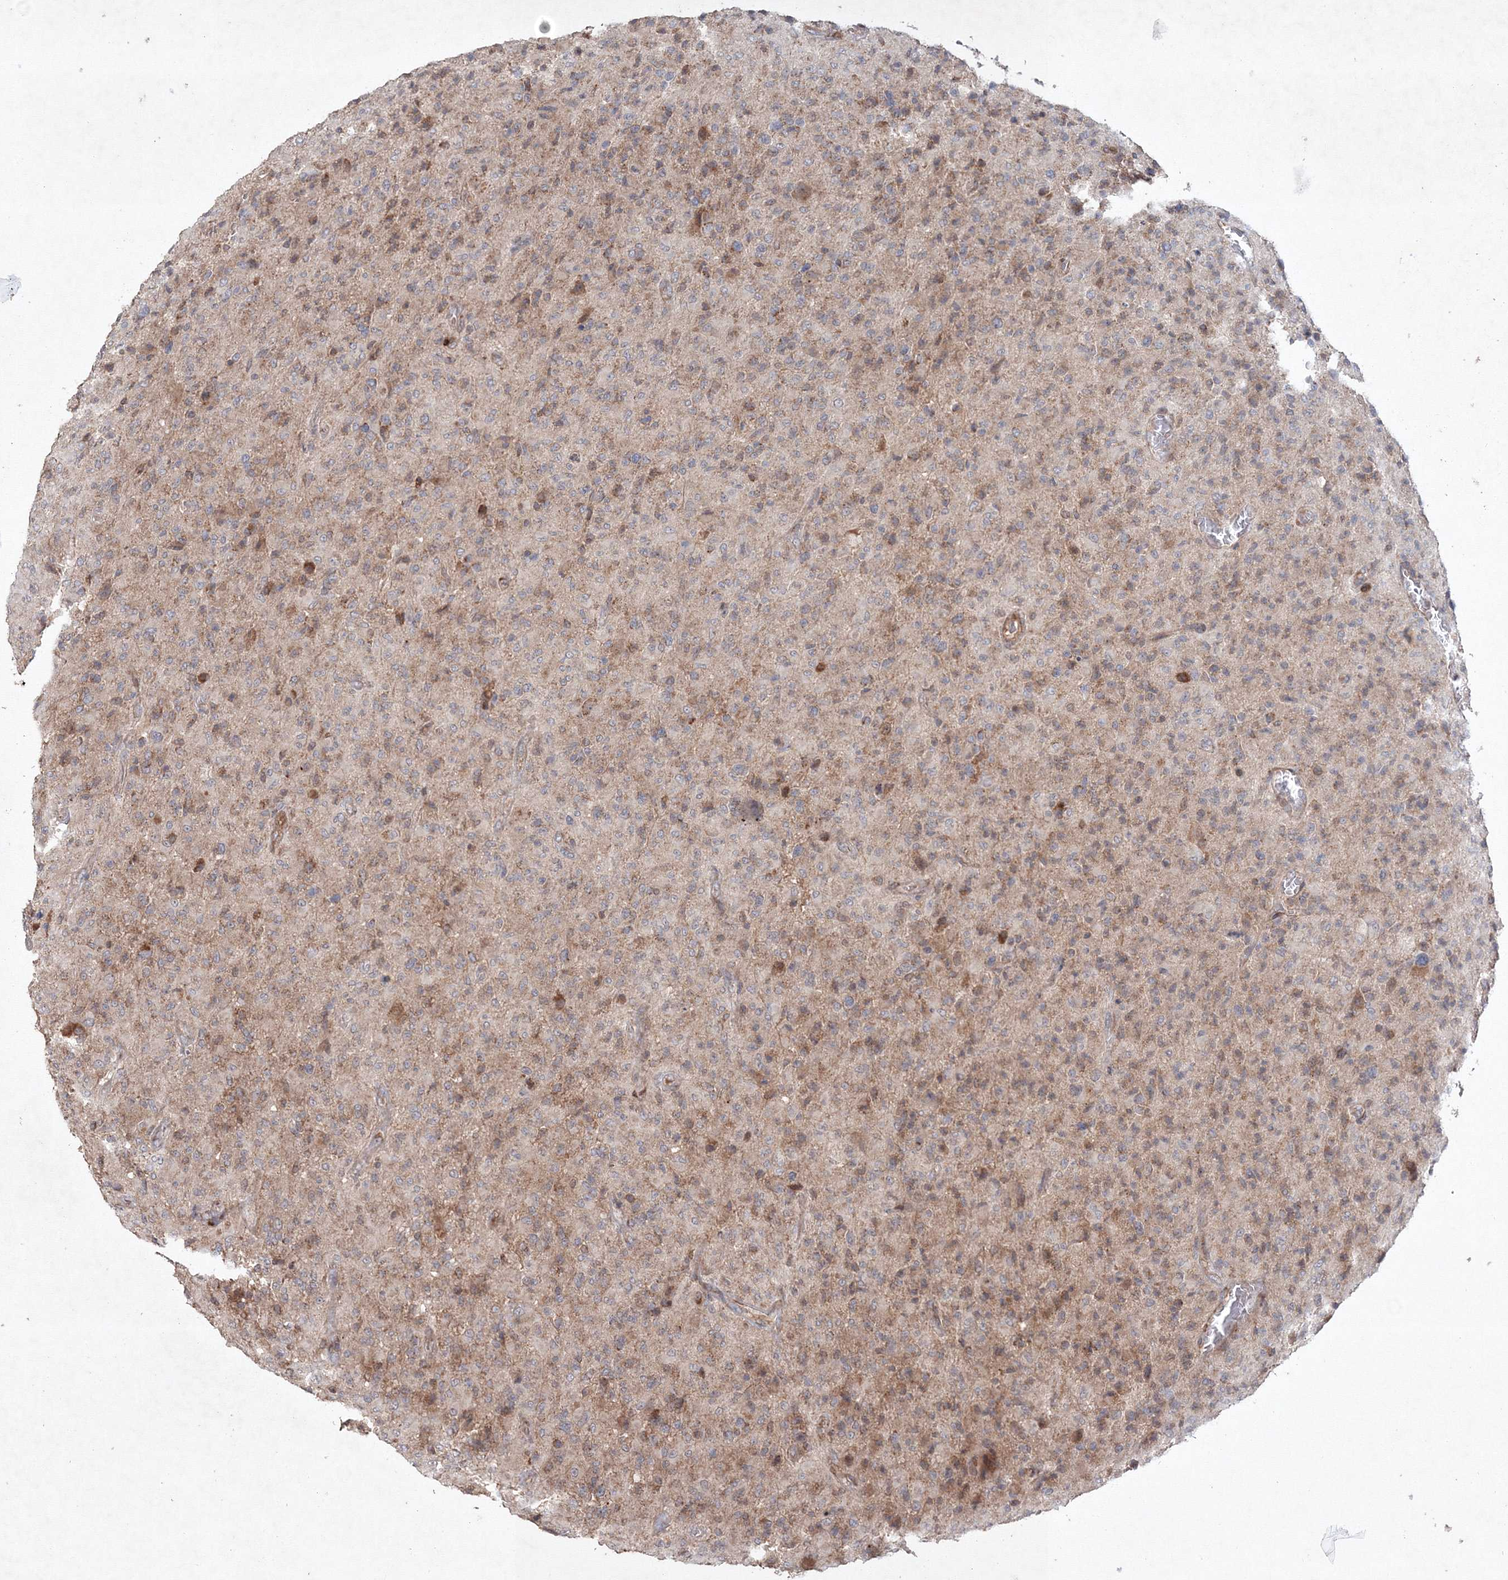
{"staining": {"intensity": "moderate", "quantity": "25%-75%", "location": "cytoplasmic/membranous"}, "tissue": "glioma", "cell_type": "Tumor cells", "image_type": "cancer", "snomed": [{"axis": "morphology", "description": "Glioma, malignant, High grade"}, {"axis": "topography", "description": "Brain"}], "caption": "High-magnification brightfield microscopy of malignant glioma (high-grade) stained with DAB (3,3'-diaminobenzidine) (brown) and counterstained with hematoxylin (blue). tumor cells exhibit moderate cytoplasmic/membranous staining is identified in about25%-75% of cells. (brown staining indicates protein expression, while blue staining denotes nuclei).", "gene": "NOA1", "patient": {"sex": "female", "age": 57}}